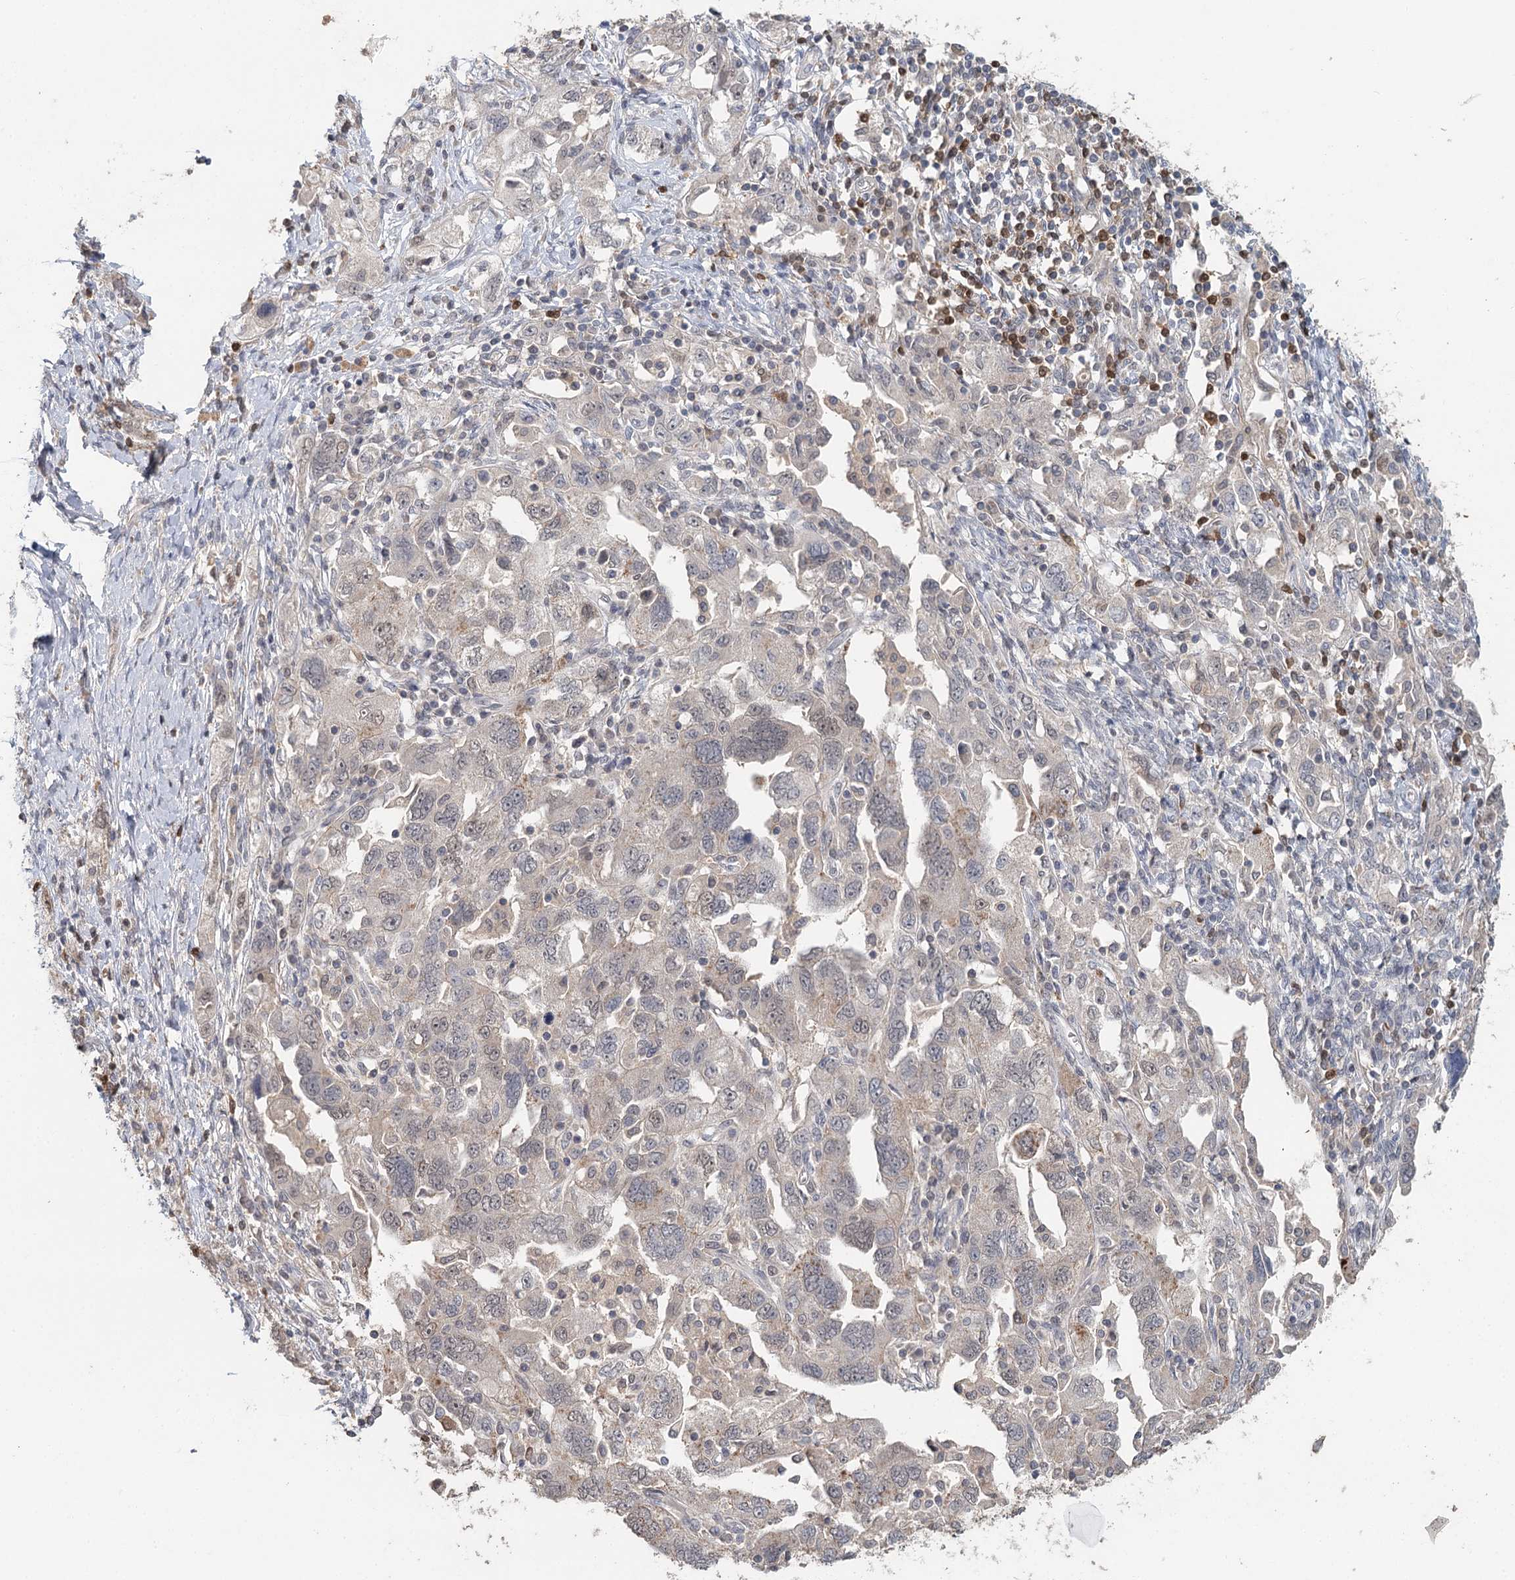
{"staining": {"intensity": "weak", "quantity": "<25%", "location": "nuclear"}, "tissue": "ovarian cancer", "cell_type": "Tumor cells", "image_type": "cancer", "snomed": [{"axis": "morphology", "description": "Carcinoma, NOS"}, {"axis": "morphology", "description": "Cystadenocarcinoma, serous, NOS"}, {"axis": "topography", "description": "Ovary"}], "caption": "Tumor cells show no significant expression in ovarian cancer (serous cystadenocarcinoma).", "gene": "ADK", "patient": {"sex": "female", "age": 69}}